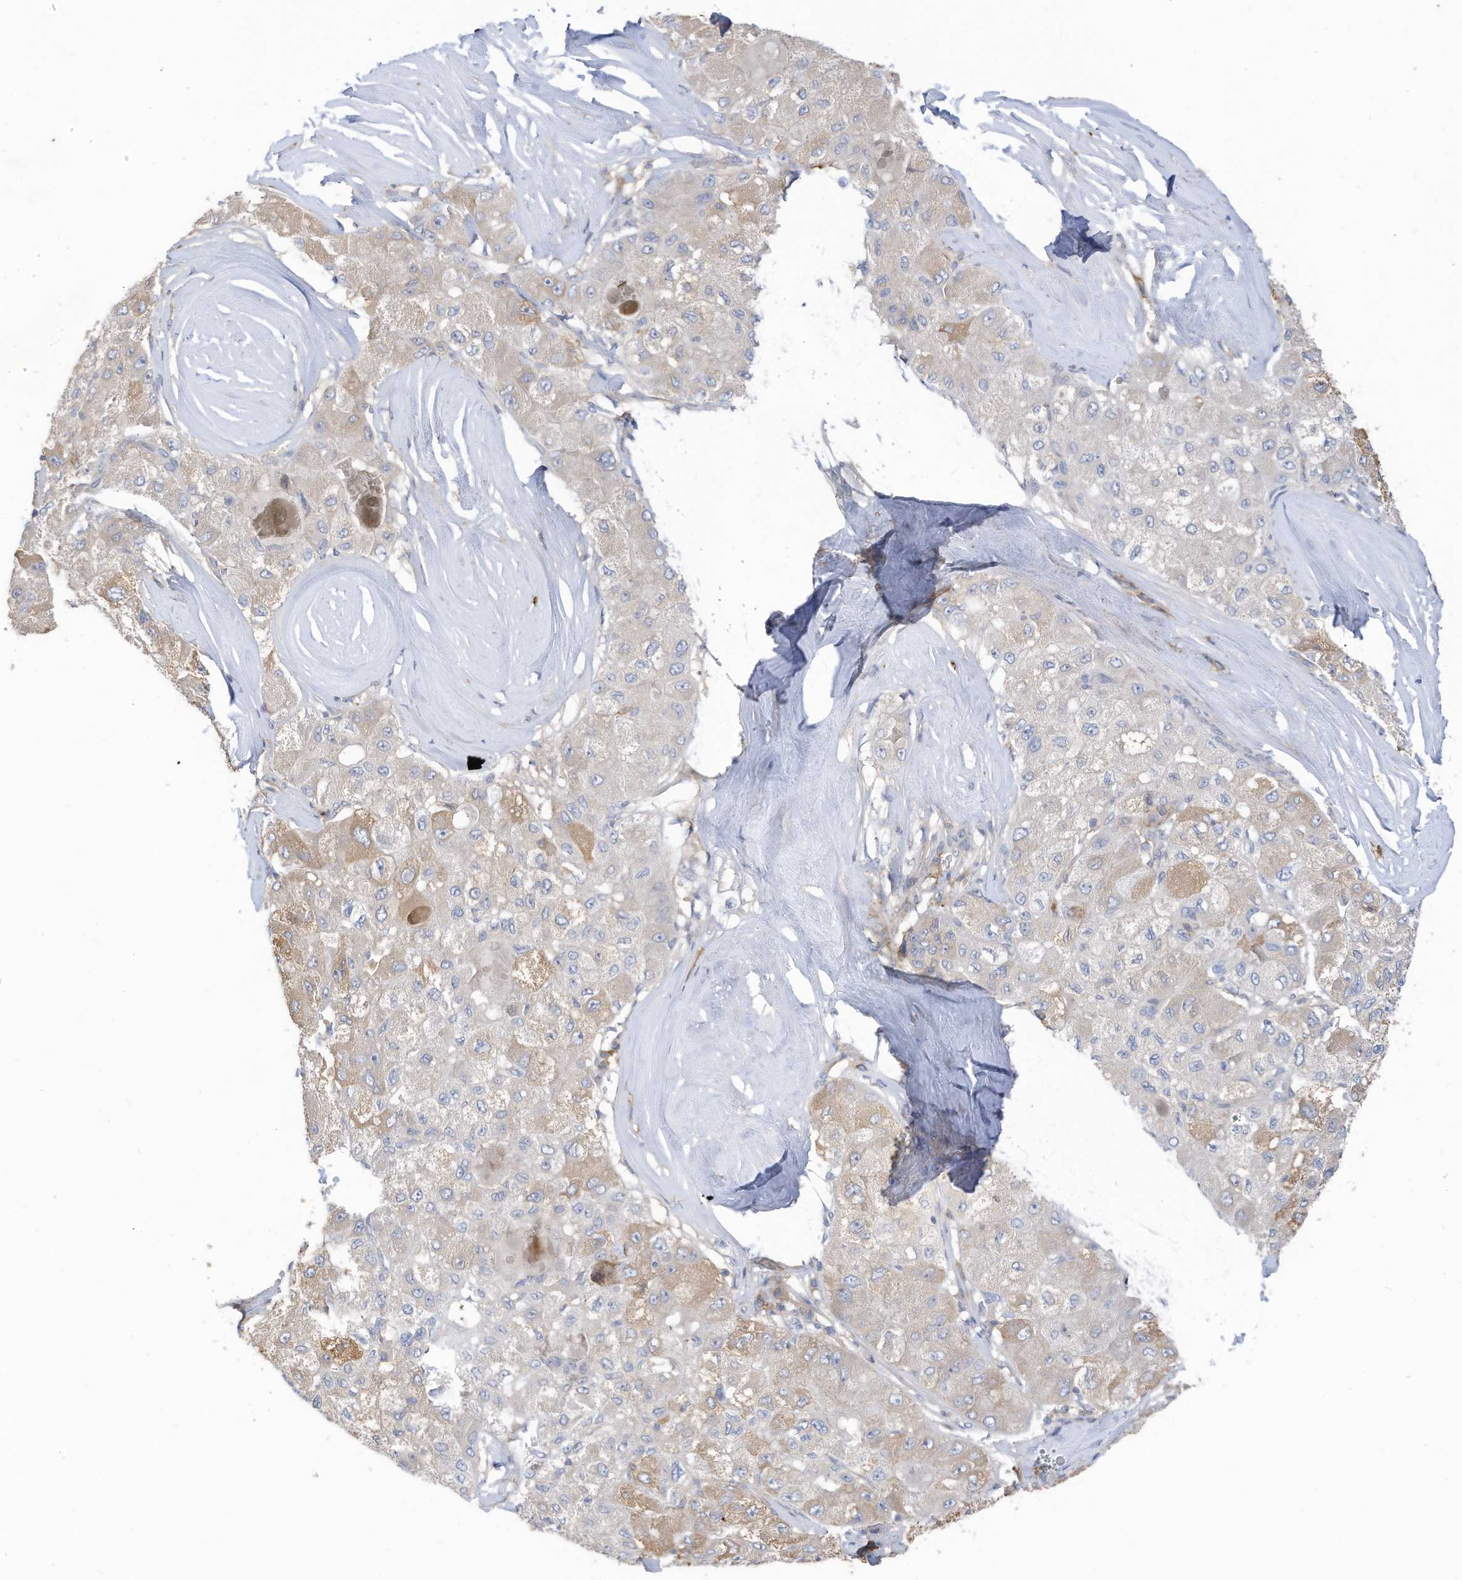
{"staining": {"intensity": "negative", "quantity": "none", "location": "none"}, "tissue": "liver cancer", "cell_type": "Tumor cells", "image_type": "cancer", "snomed": [{"axis": "morphology", "description": "Carcinoma, Hepatocellular, NOS"}, {"axis": "topography", "description": "Liver"}], "caption": "Immunohistochemistry image of liver cancer stained for a protein (brown), which shows no staining in tumor cells.", "gene": "SLC1A5", "patient": {"sex": "male", "age": 80}}